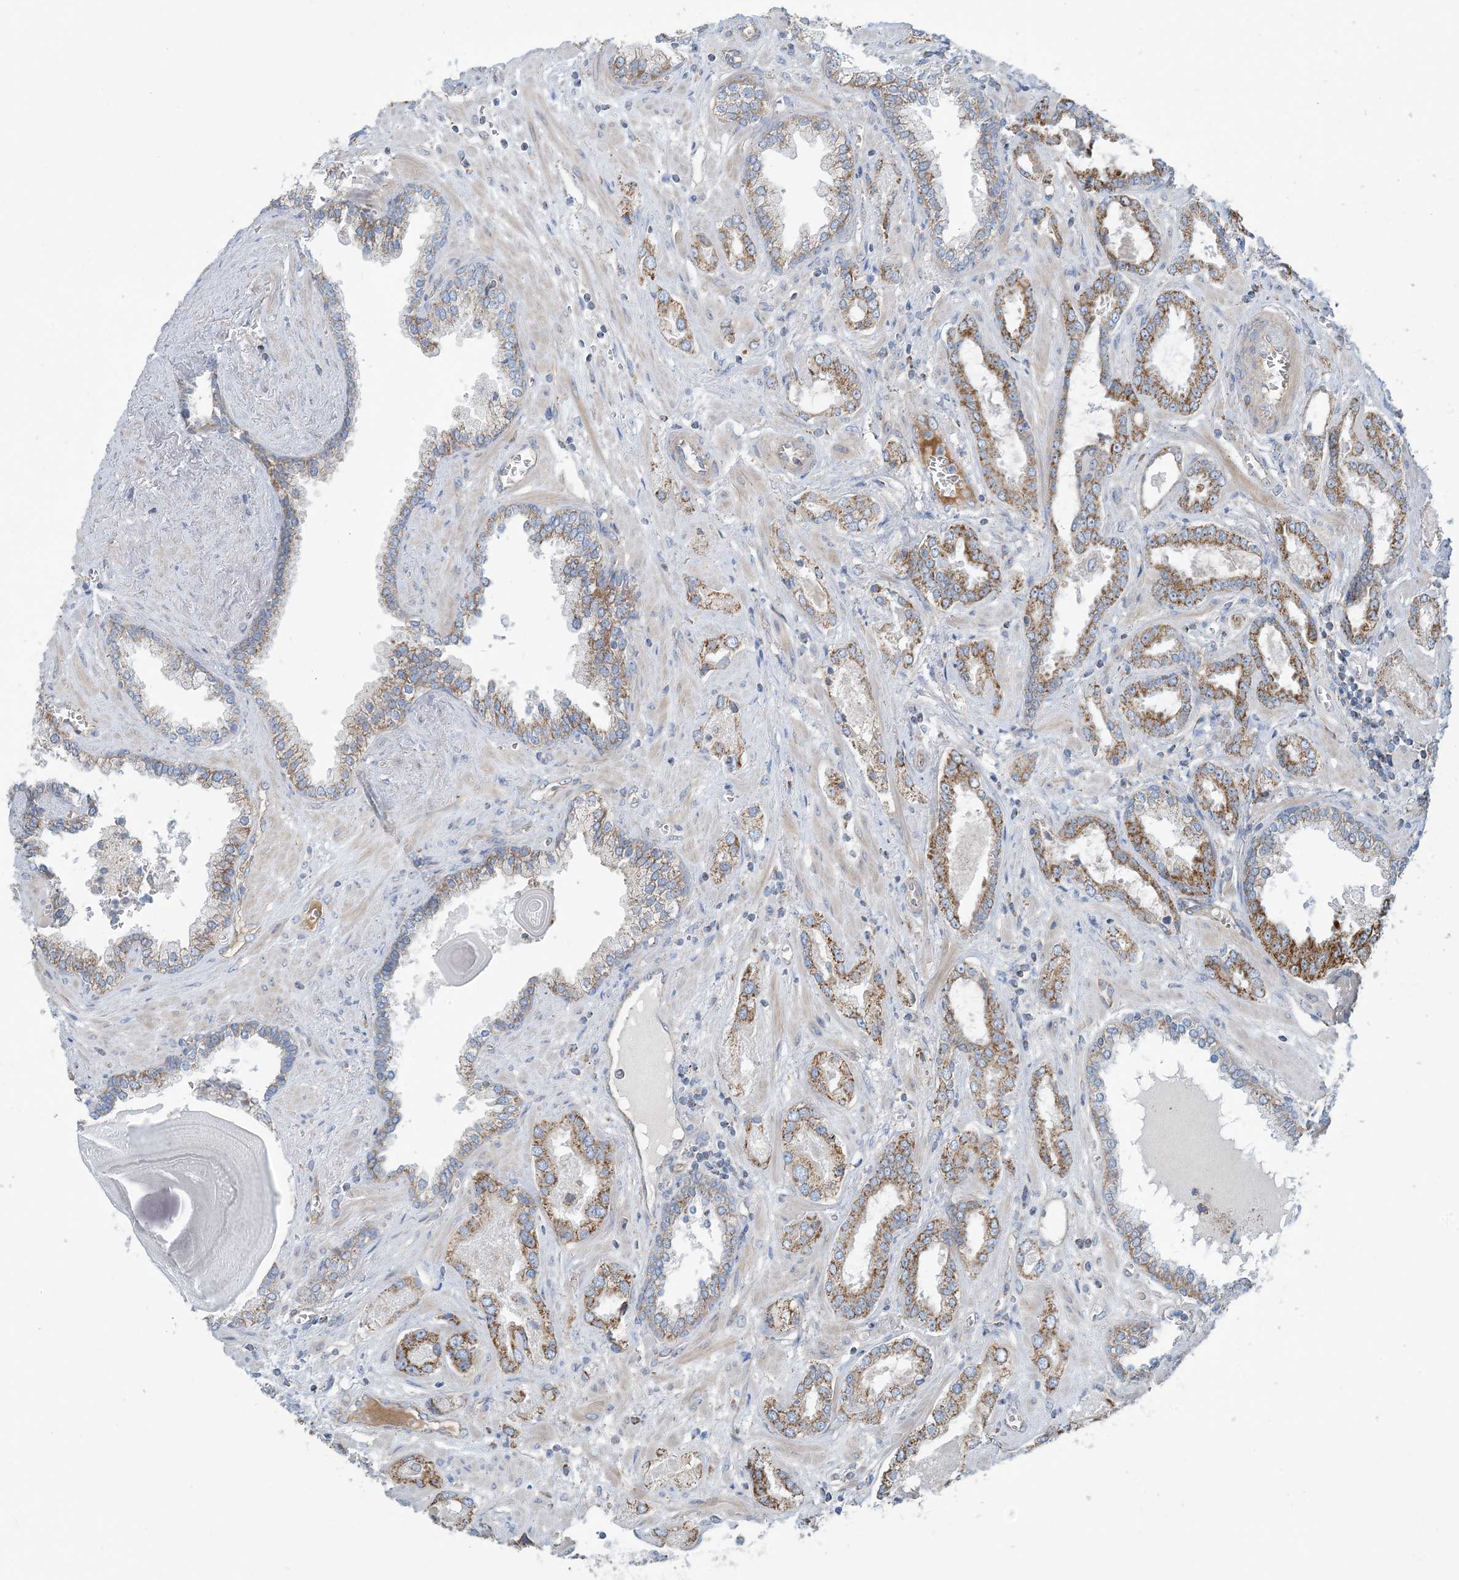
{"staining": {"intensity": "moderate", "quantity": ">75%", "location": "cytoplasmic/membranous"}, "tissue": "prostate cancer", "cell_type": "Tumor cells", "image_type": "cancer", "snomed": [{"axis": "morphology", "description": "Adenocarcinoma, High grade"}, {"axis": "topography", "description": "Prostate and seminal vesicle, NOS"}], "caption": "Tumor cells display medium levels of moderate cytoplasmic/membranous staining in approximately >75% of cells in prostate cancer (high-grade adenocarcinoma). (Stains: DAB in brown, nuclei in blue, Microscopy: brightfield microscopy at high magnification).", "gene": "PHOSPHO2", "patient": {"sex": "male", "age": 67}}